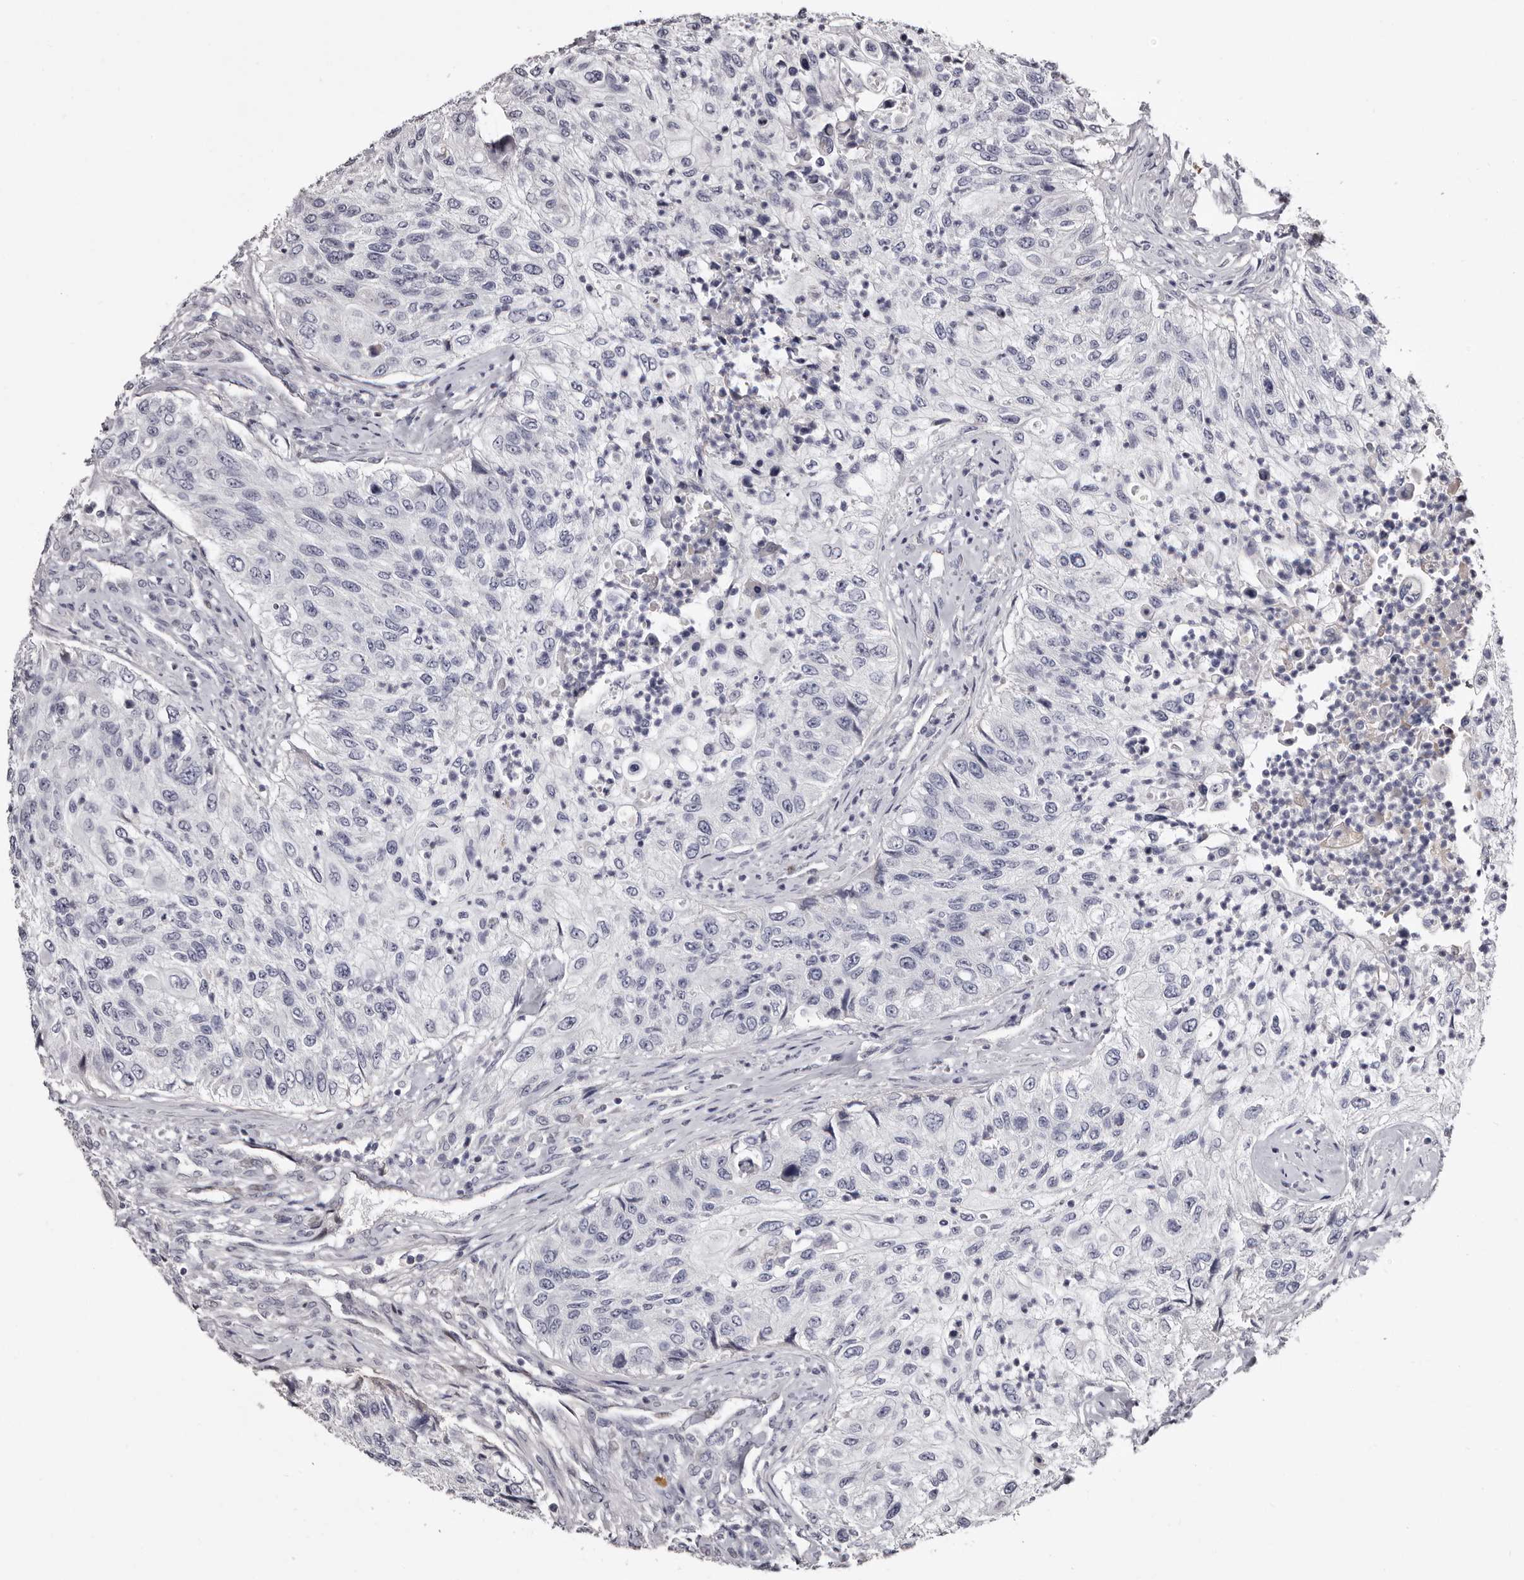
{"staining": {"intensity": "negative", "quantity": "none", "location": "none"}, "tissue": "urothelial cancer", "cell_type": "Tumor cells", "image_type": "cancer", "snomed": [{"axis": "morphology", "description": "Urothelial carcinoma, High grade"}, {"axis": "topography", "description": "Urinary bladder"}], "caption": "This photomicrograph is of urothelial cancer stained with immunohistochemistry to label a protein in brown with the nuclei are counter-stained blue. There is no expression in tumor cells.", "gene": "TBC1D22B", "patient": {"sex": "female", "age": 60}}